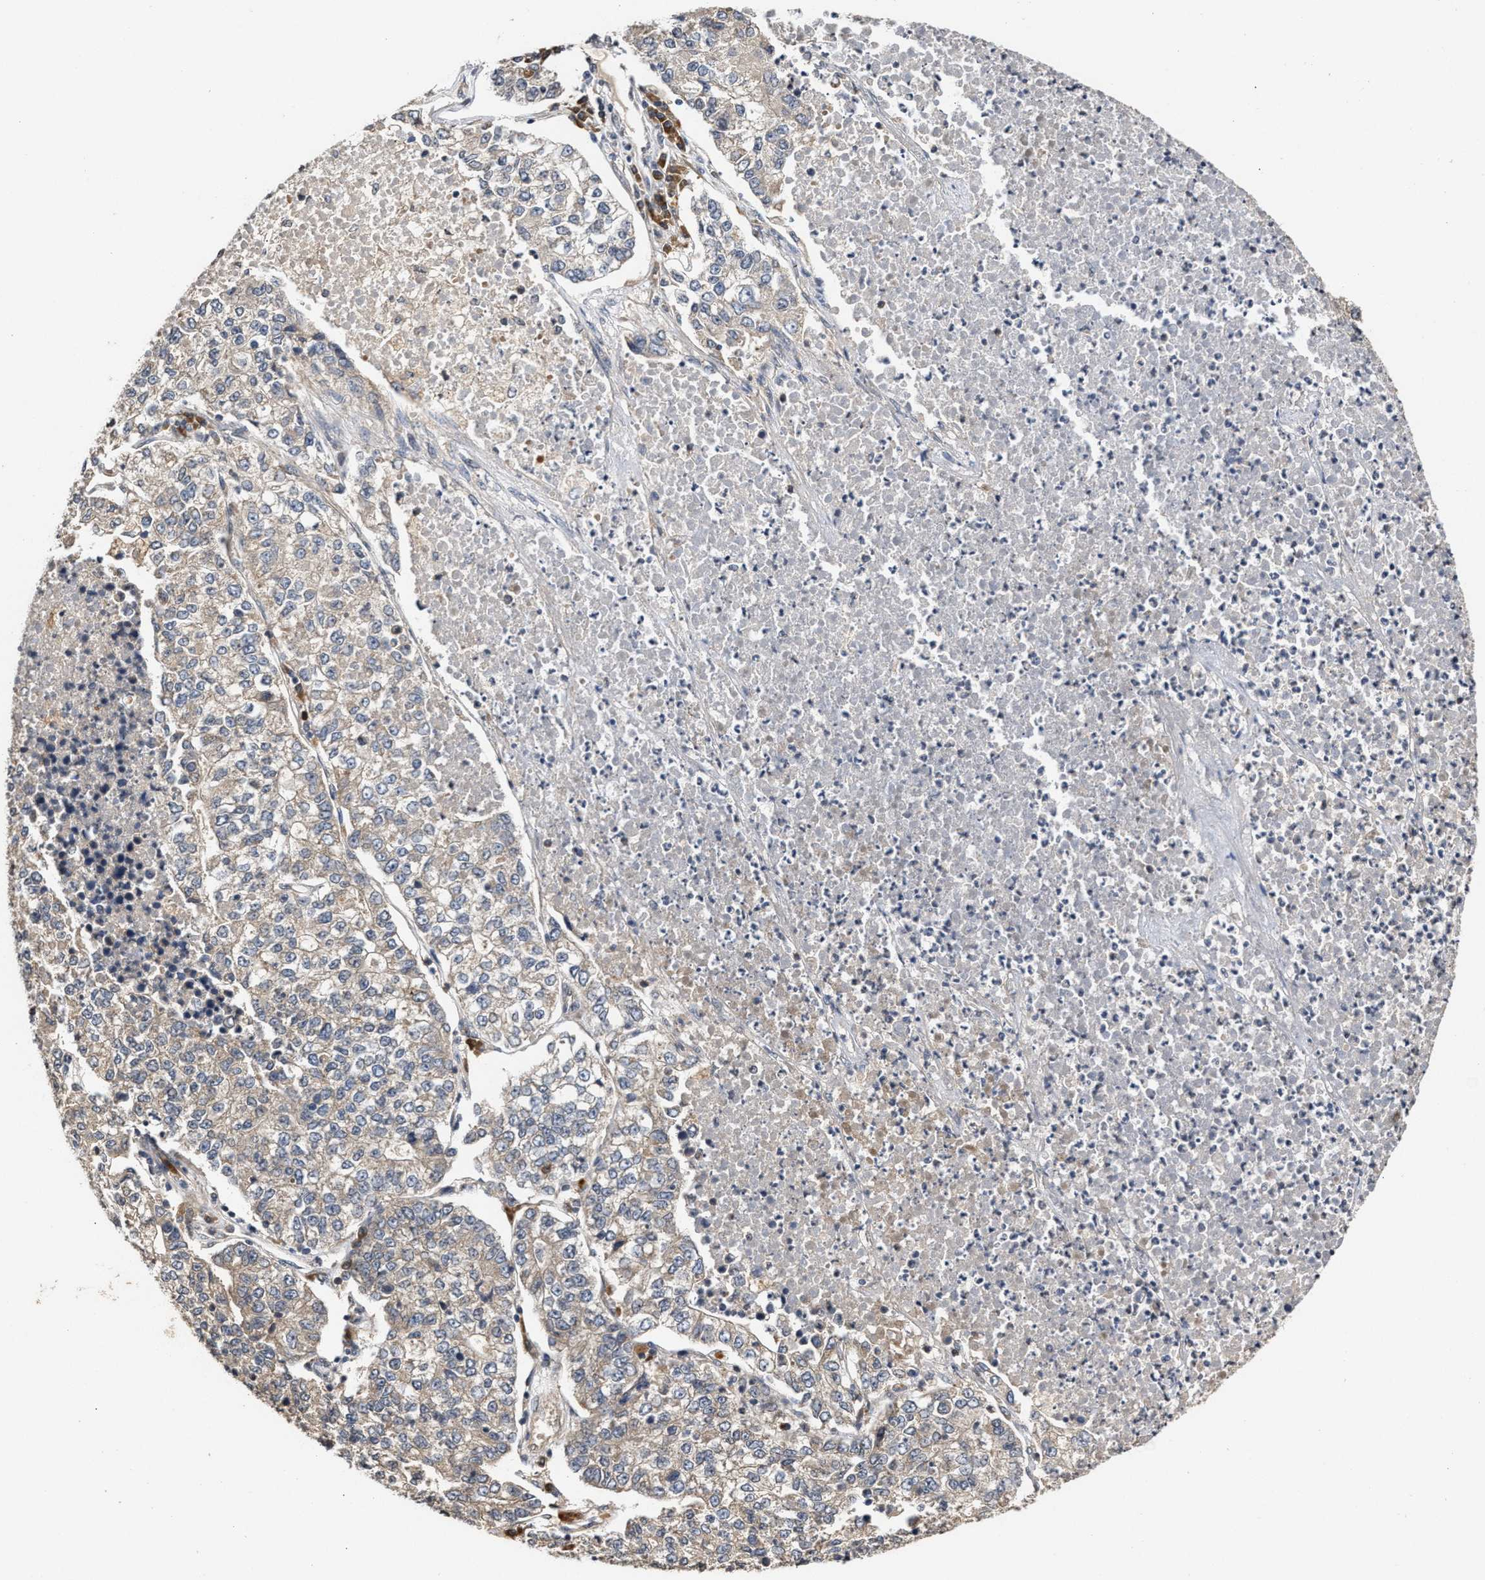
{"staining": {"intensity": "negative", "quantity": "none", "location": "none"}, "tissue": "lung cancer", "cell_type": "Tumor cells", "image_type": "cancer", "snomed": [{"axis": "morphology", "description": "Adenocarcinoma, NOS"}, {"axis": "topography", "description": "Lung"}], "caption": "Tumor cells show no significant positivity in lung cancer (adenocarcinoma).", "gene": "SAR1A", "patient": {"sex": "male", "age": 49}}